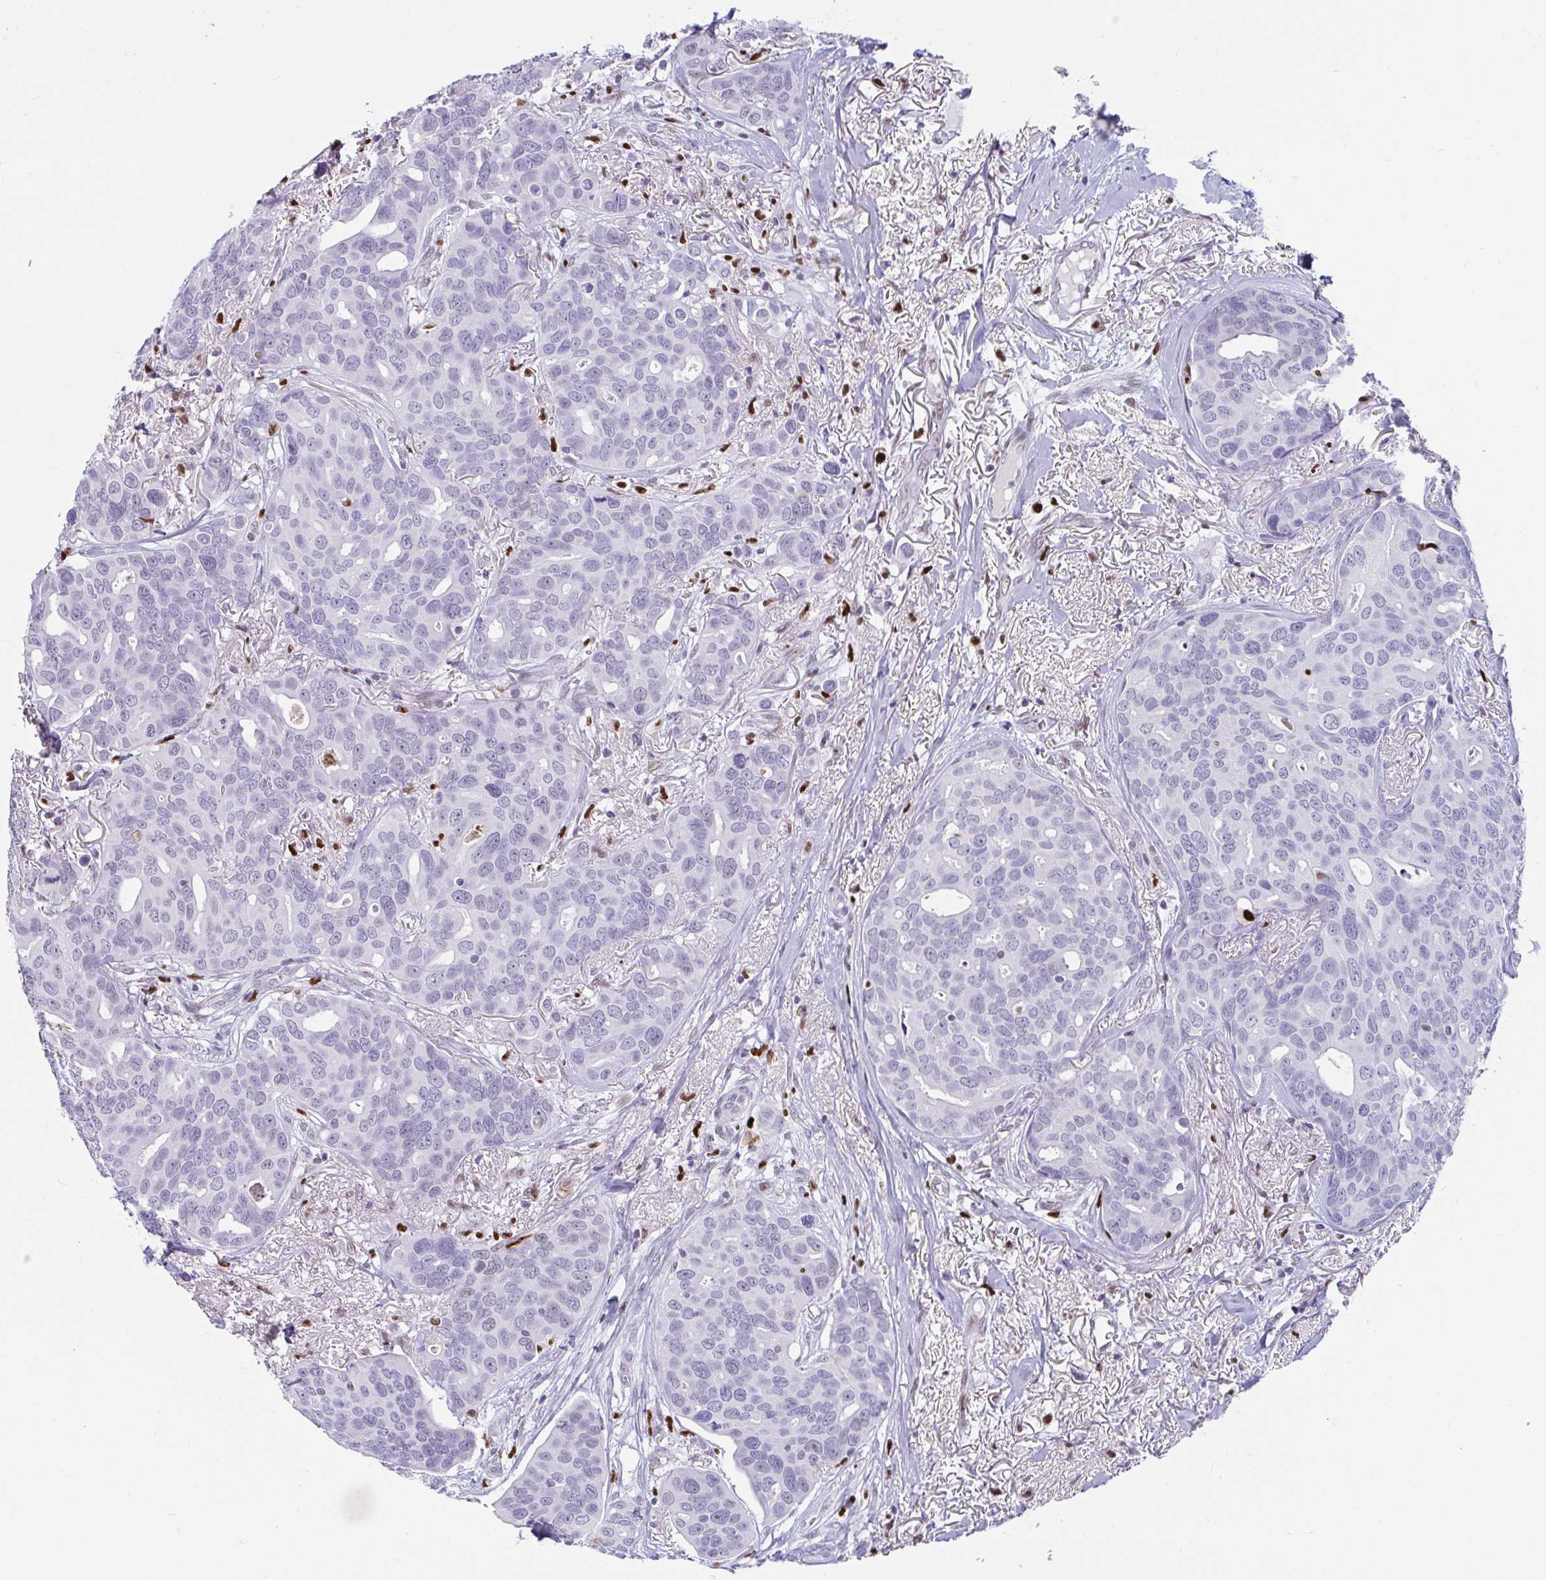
{"staining": {"intensity": "negative", "quantity": "none", "location": "none"}, "tissue": "breast cancer", "cell_type": "Tumor cells", "image_type": "cancer", "snomed": [{"axis": "morphology", "description": "Duct carcinoma"}, {"axis": "topography", "description": "Breast"}], "caption": "This is an immunohistochemistry image of human breast cancer. There is no expression in tumor cells.", "gene": "ZNF586", "patient": {"sex": "female", "age": 54}}